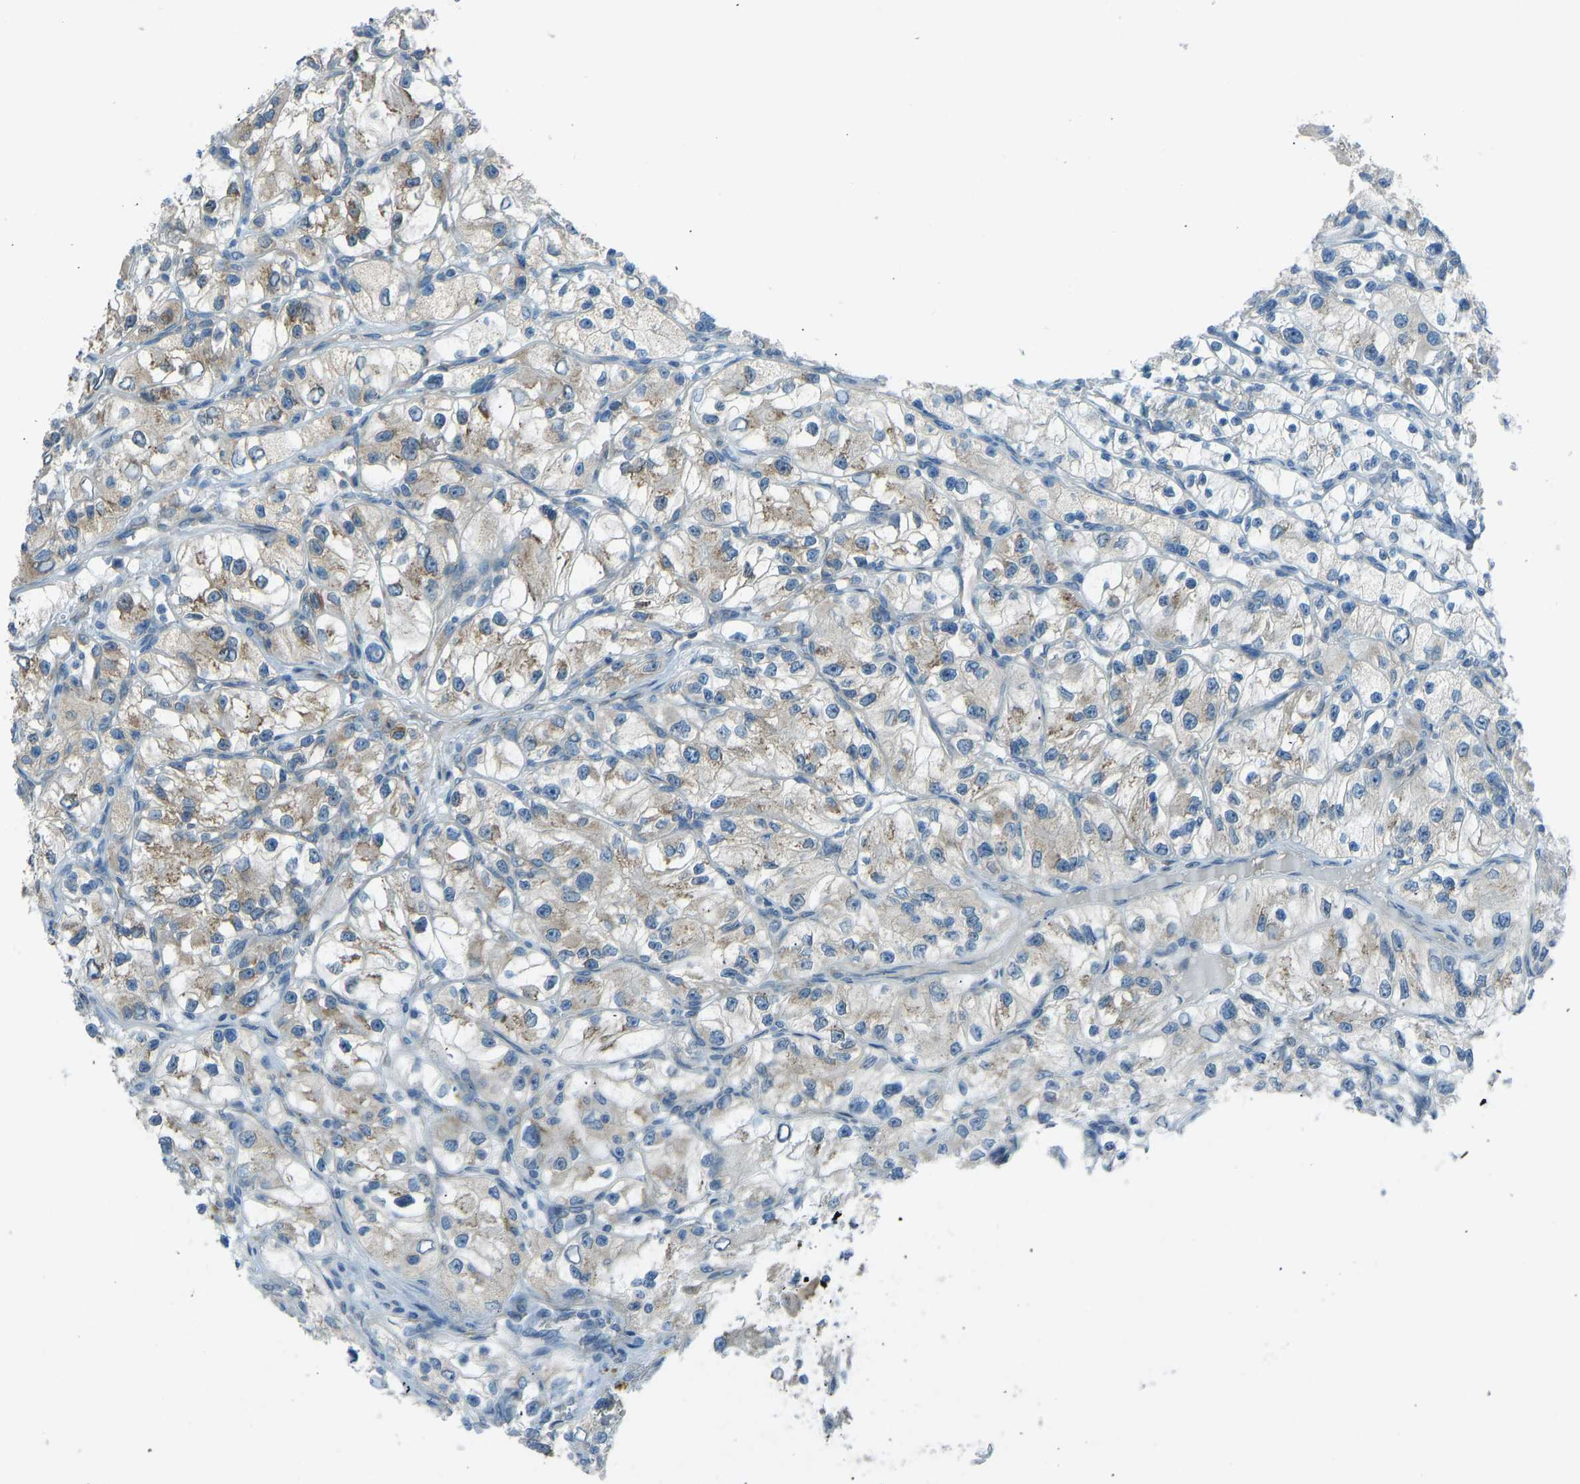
{"staining": {"intensity": "moderate", "quantity": ">75%", "location": "cytoplasmic/membranous"}, "tissue": "renal cancer", "cell_type": "Tumor cells", "image_type": "cancer", "snomed": [{"axis": "morphology", "description": "Adenocarcinoma, NOS"}, {"axis": "topography", "description": "Kidney"}], "caption": "This is an image of immunohistochemistry staining of renal cancer (adenocarcinoma), which shows moderate expression in the cytoplasmic/membranous of tumor cells.", "gene": "STAU2", "patient": {"sex": "female", "age": 57}}